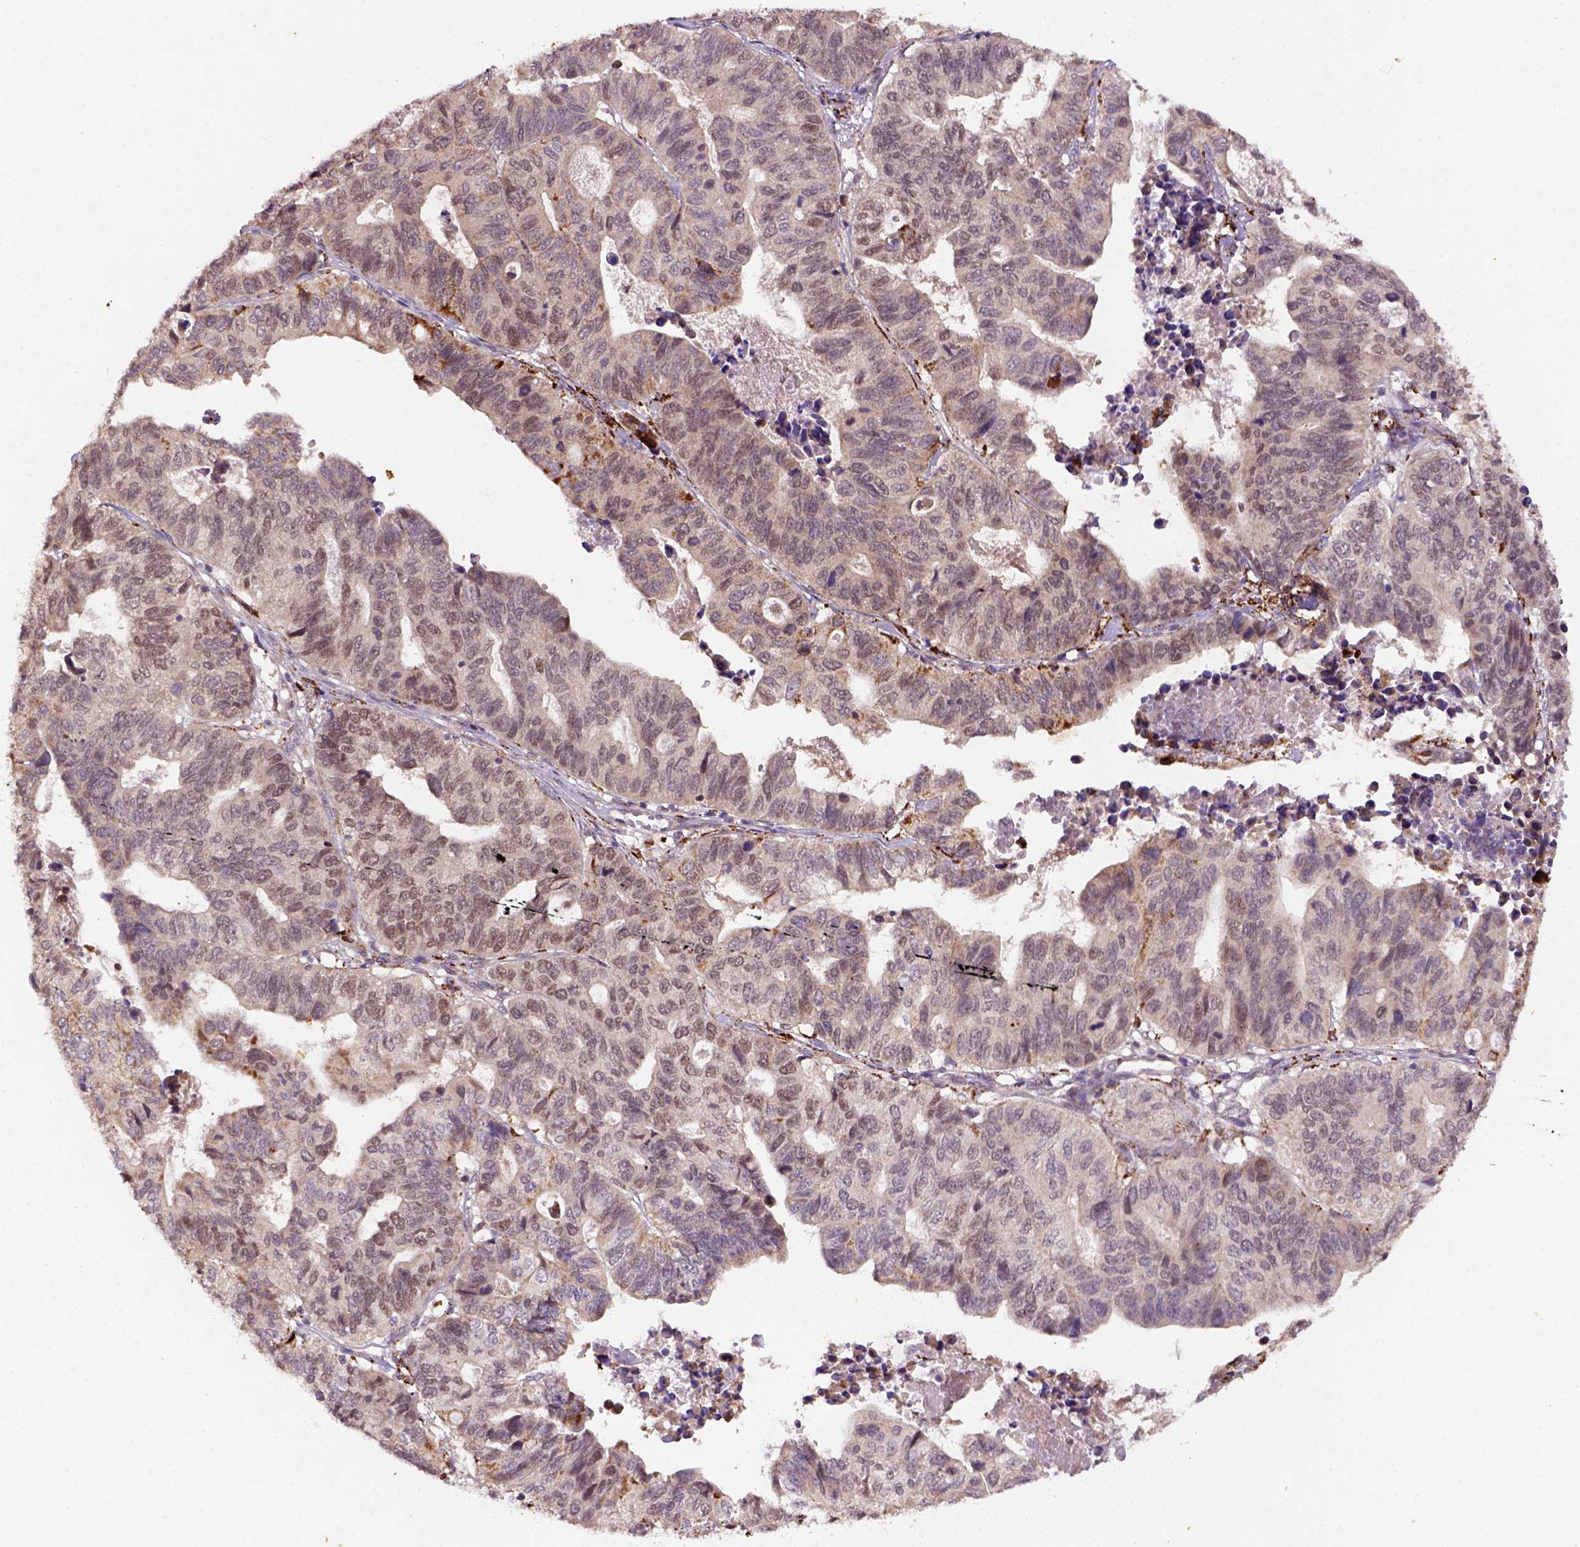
{"staining": {"intensity": "moderate", "quantity": "<25%", "location": "cytoplasmic/membranous"}, "tissue": "stomach cancer", "cell_type": "Tumor cells", "image_type": "cancer", "snomed": [{"axis": "morphology", "description": "Adenocarcinoma, NOS"}, {"axis": "topography", "description": "Stomach, upper"}], "caption": "Immunohistochemistry (IHC) (DAB) staining of stomach cancer shows moderate cytoplasmic/membranous protein positivity in approximately <25% of tumor cells.", "gene": "FZD7", "patient": {"sex": "female", "age": 67}}